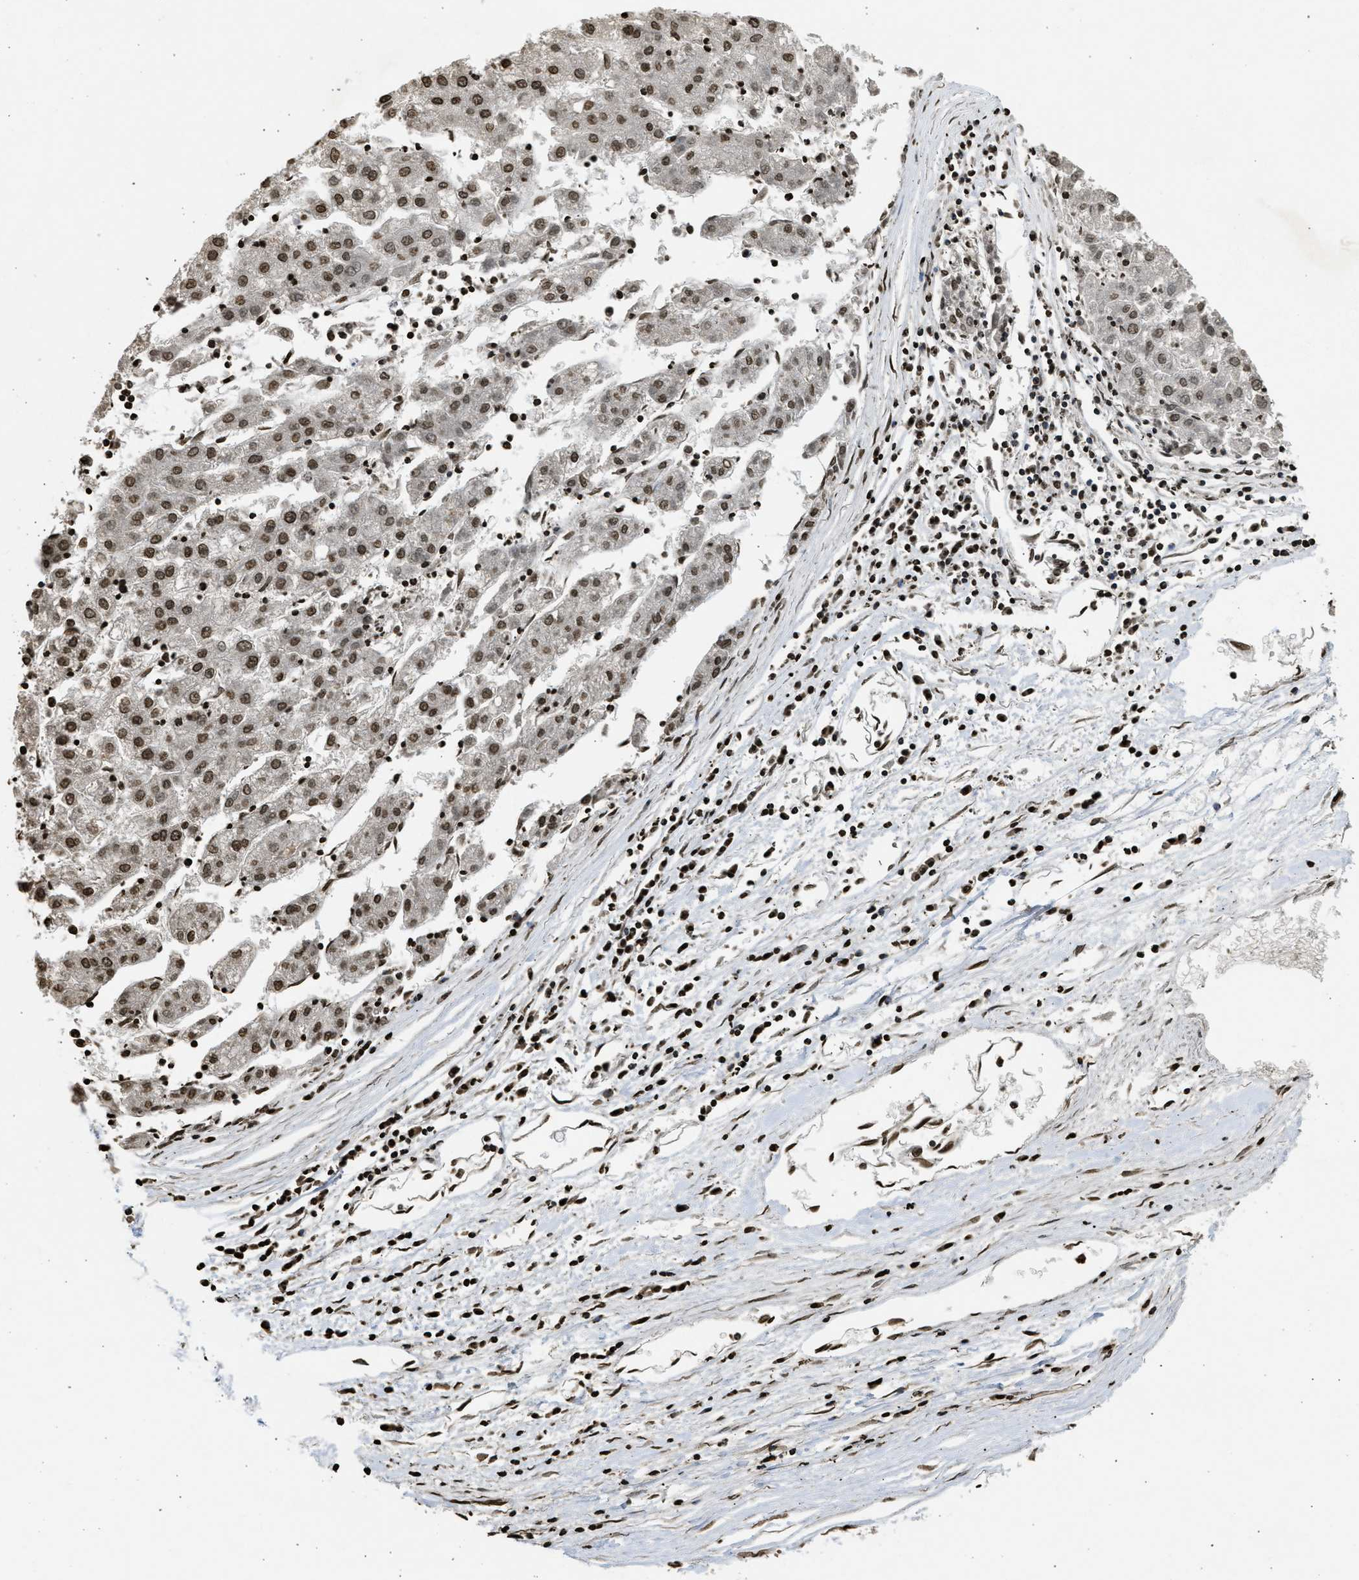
{"staining": {"intensity": "moderate", "quantity": ">75%", "location": "nuclear"}, "tissue": "liver cancer", "cell_type": "Tumor cells", "image_type": "cancer", "snomed": [{"axis": "morphology", "description": "Carcinoma, Hepatocellular, NOS"}, {"axis": "topography", "description": "Liver"}], "caption": "There is medium levels of moderate nuclear expression in tumor cells of liver cancer, as demonstrated by immunohistochemical staining (brown color).", "gene": "RRAGC", "patient": {"sex": "male", "age": 72}}